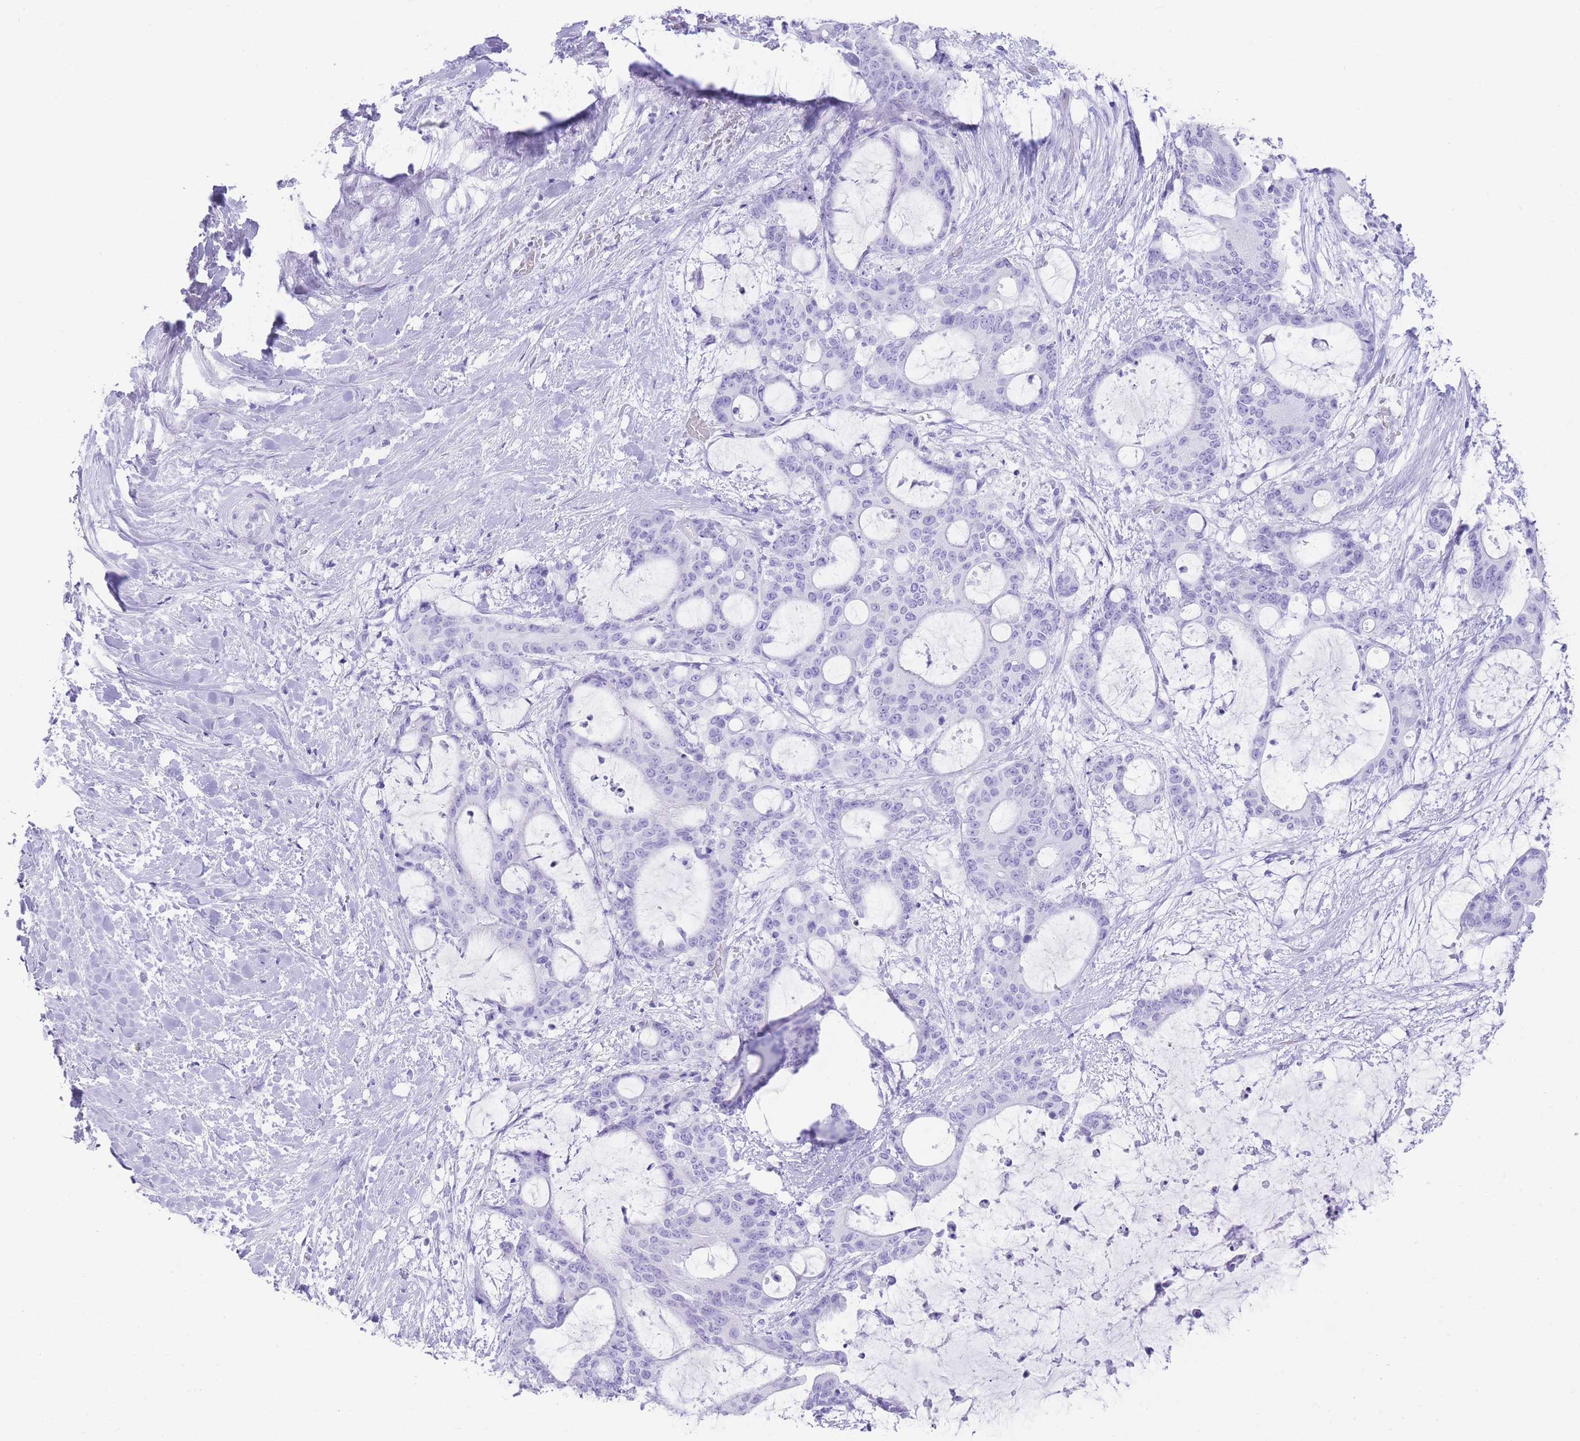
{"staining": {"intensity": "negative", "quantity": "none", "location": "none"}, "tissue": "liver cancer", "cell_type": "Tumor cells", "image_type": "cancer", "snomed": [{"axis": "morphology", "description": "Normal tissue, NOS"}, {"axis": "morphology", "description": "Cholangiocarcinoma"}, {"axis": "topography", "description": "Liver"}, {"axis": "topography", "description": "Peripheral nerve tissue"}], "caption": "Human liver cholangiocarcinoma stained for a protein using IHC reveals no staining in tumor cells.", "gene": "ELOA2", "patient": {"sex": "female", "age": 73}}